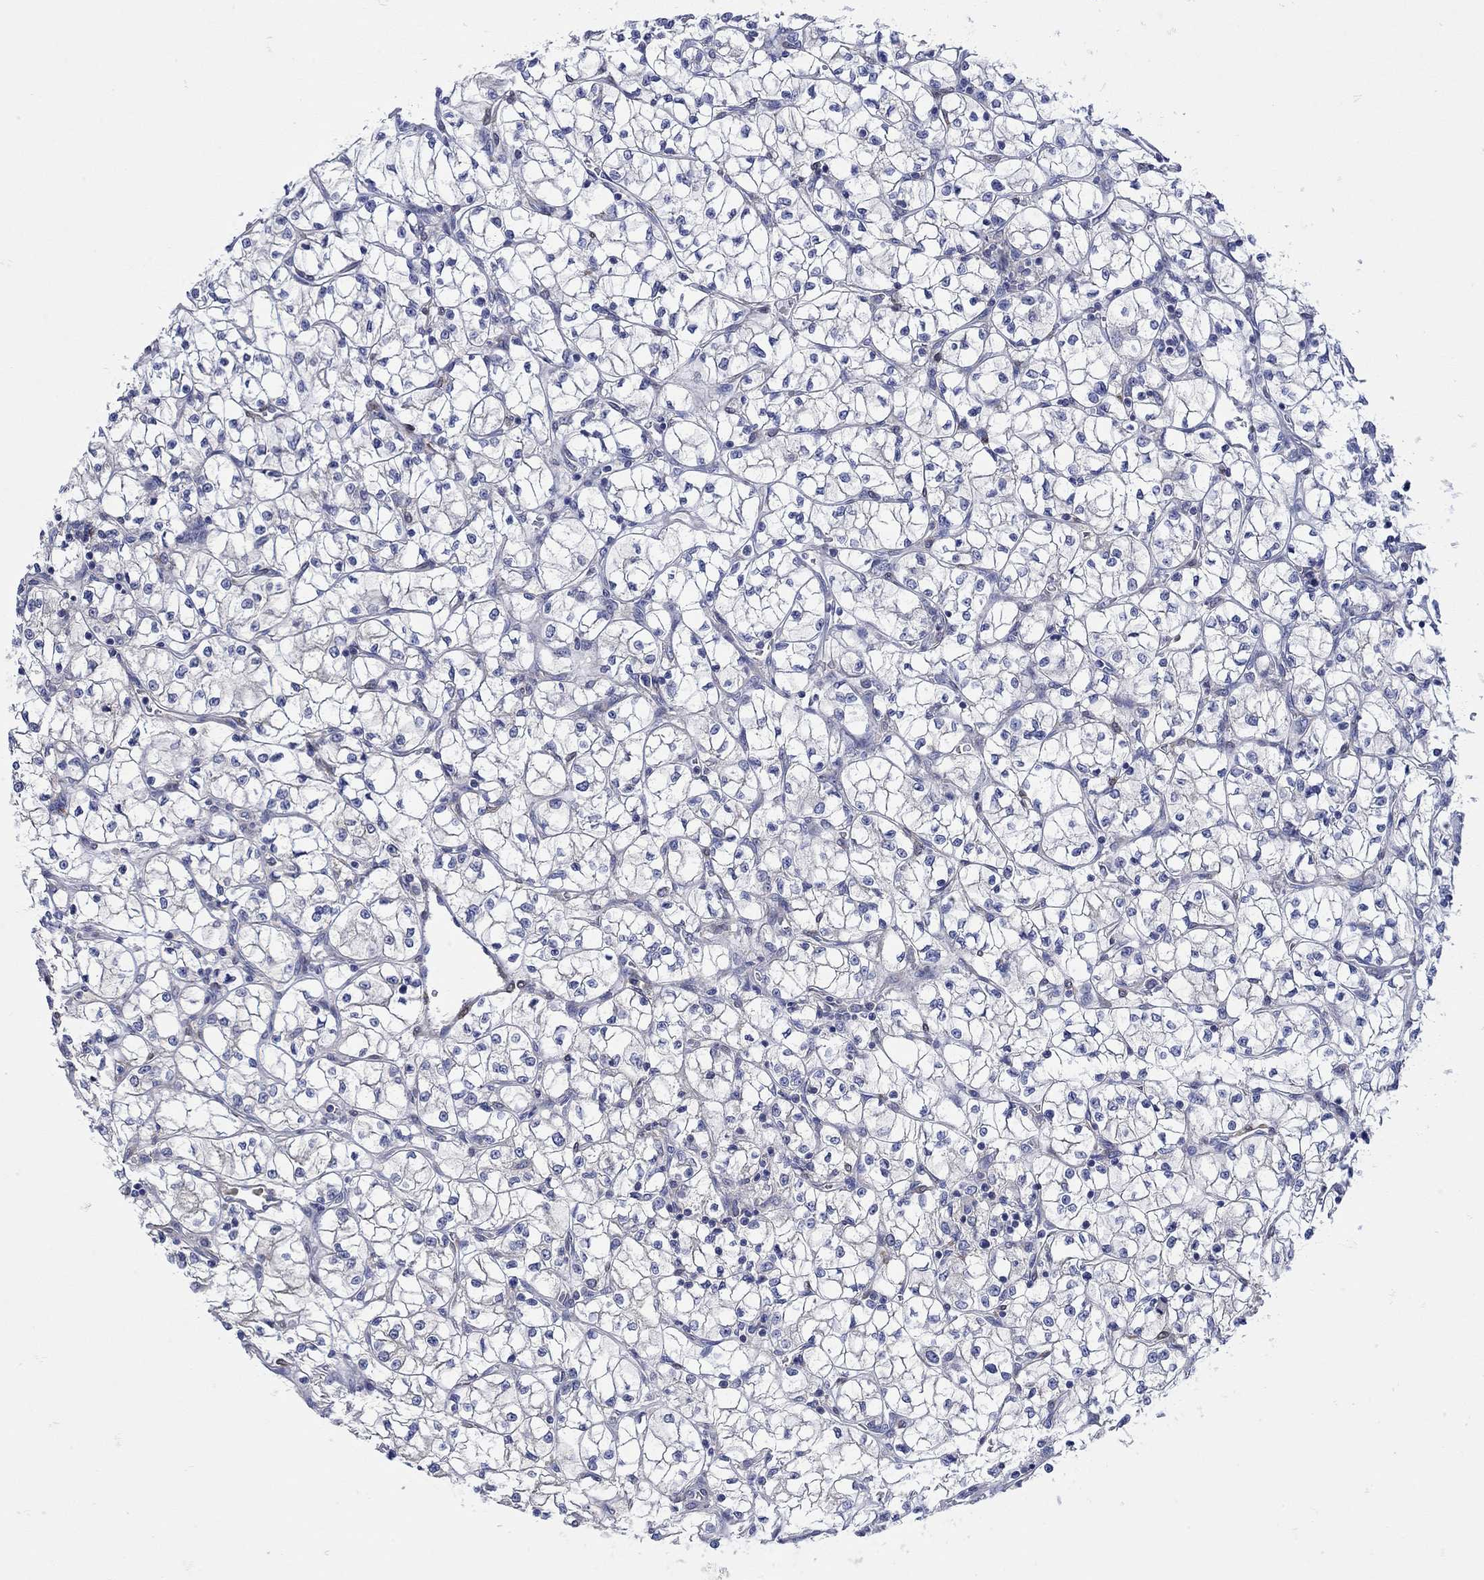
{"staining": {"intensity": "negative", "quantity": "none", "location": "none"}, "tissue": "renal cancer", "cell_type": "Tumor cells", "image_type": "cancer", "snomed": [{"axis": "morphology", "description": "Adenocarcinoma, NOS"}, {"axis": "topography", "description": "Kidney"}], "caption": "Tumor cells are negative for protein expression in human renal cancer. Nuclei are stained in blue.", "gene": "MSI1", "patient": {"sex": "female", "age": 64}}